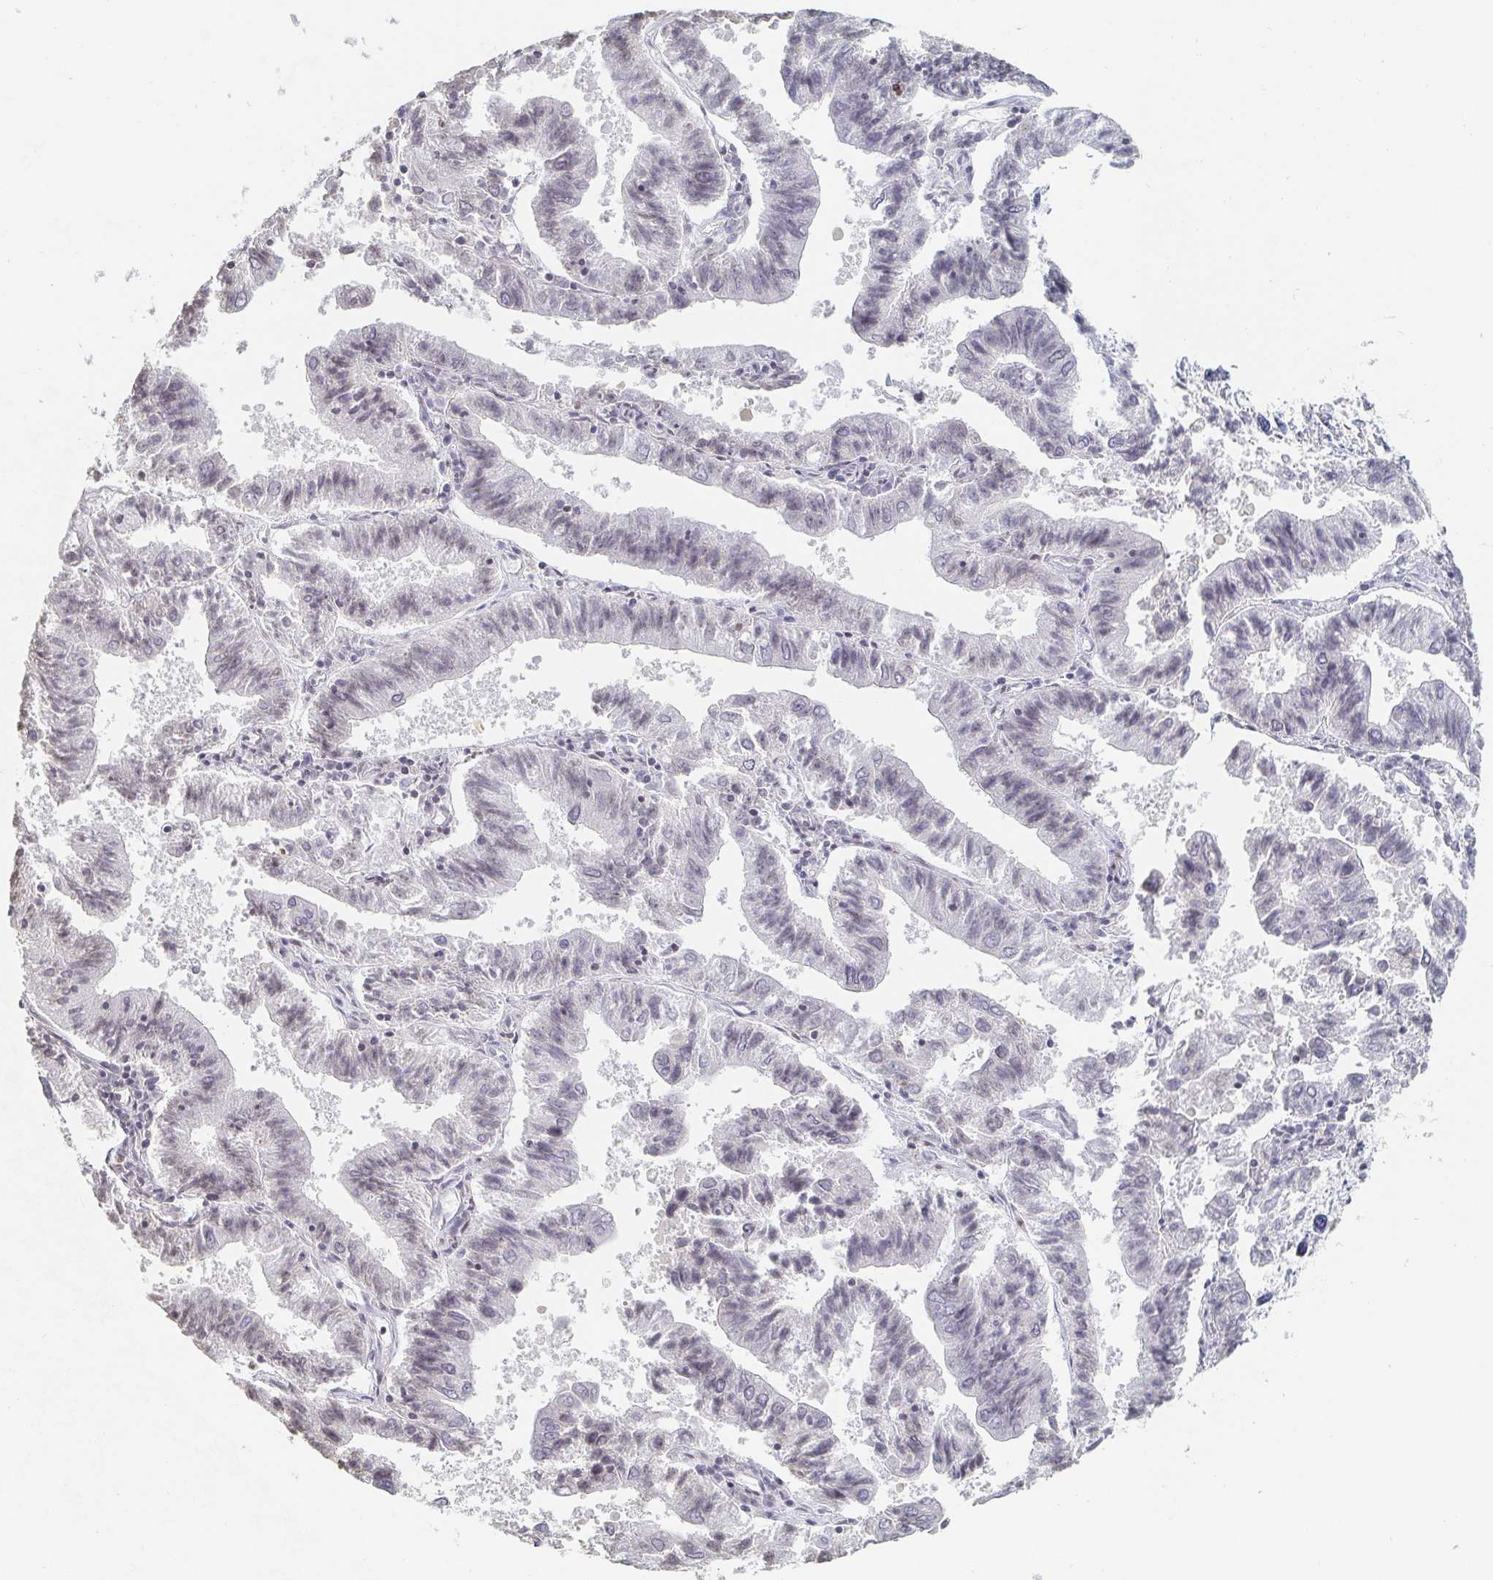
{"staining": {"intensity": "negative", "quantity": "none", "location": "none"}, "tissue": "endometrial cancer", "cell_type": "Tumor cells", "image_type": "cancer", "snomed": [{"axis": "morphology", "description": "Adenocarcinoma, NOS"}, {"axis": "topography", "description": "Endometrium"}], "caption": "There is no significant expression in tumor cells of endometrial adenocarcinoma. (IHC, brightfield microscopy, high magnification).", "gene": "NME9", "patient": {"sex": "female", "age": 82}}